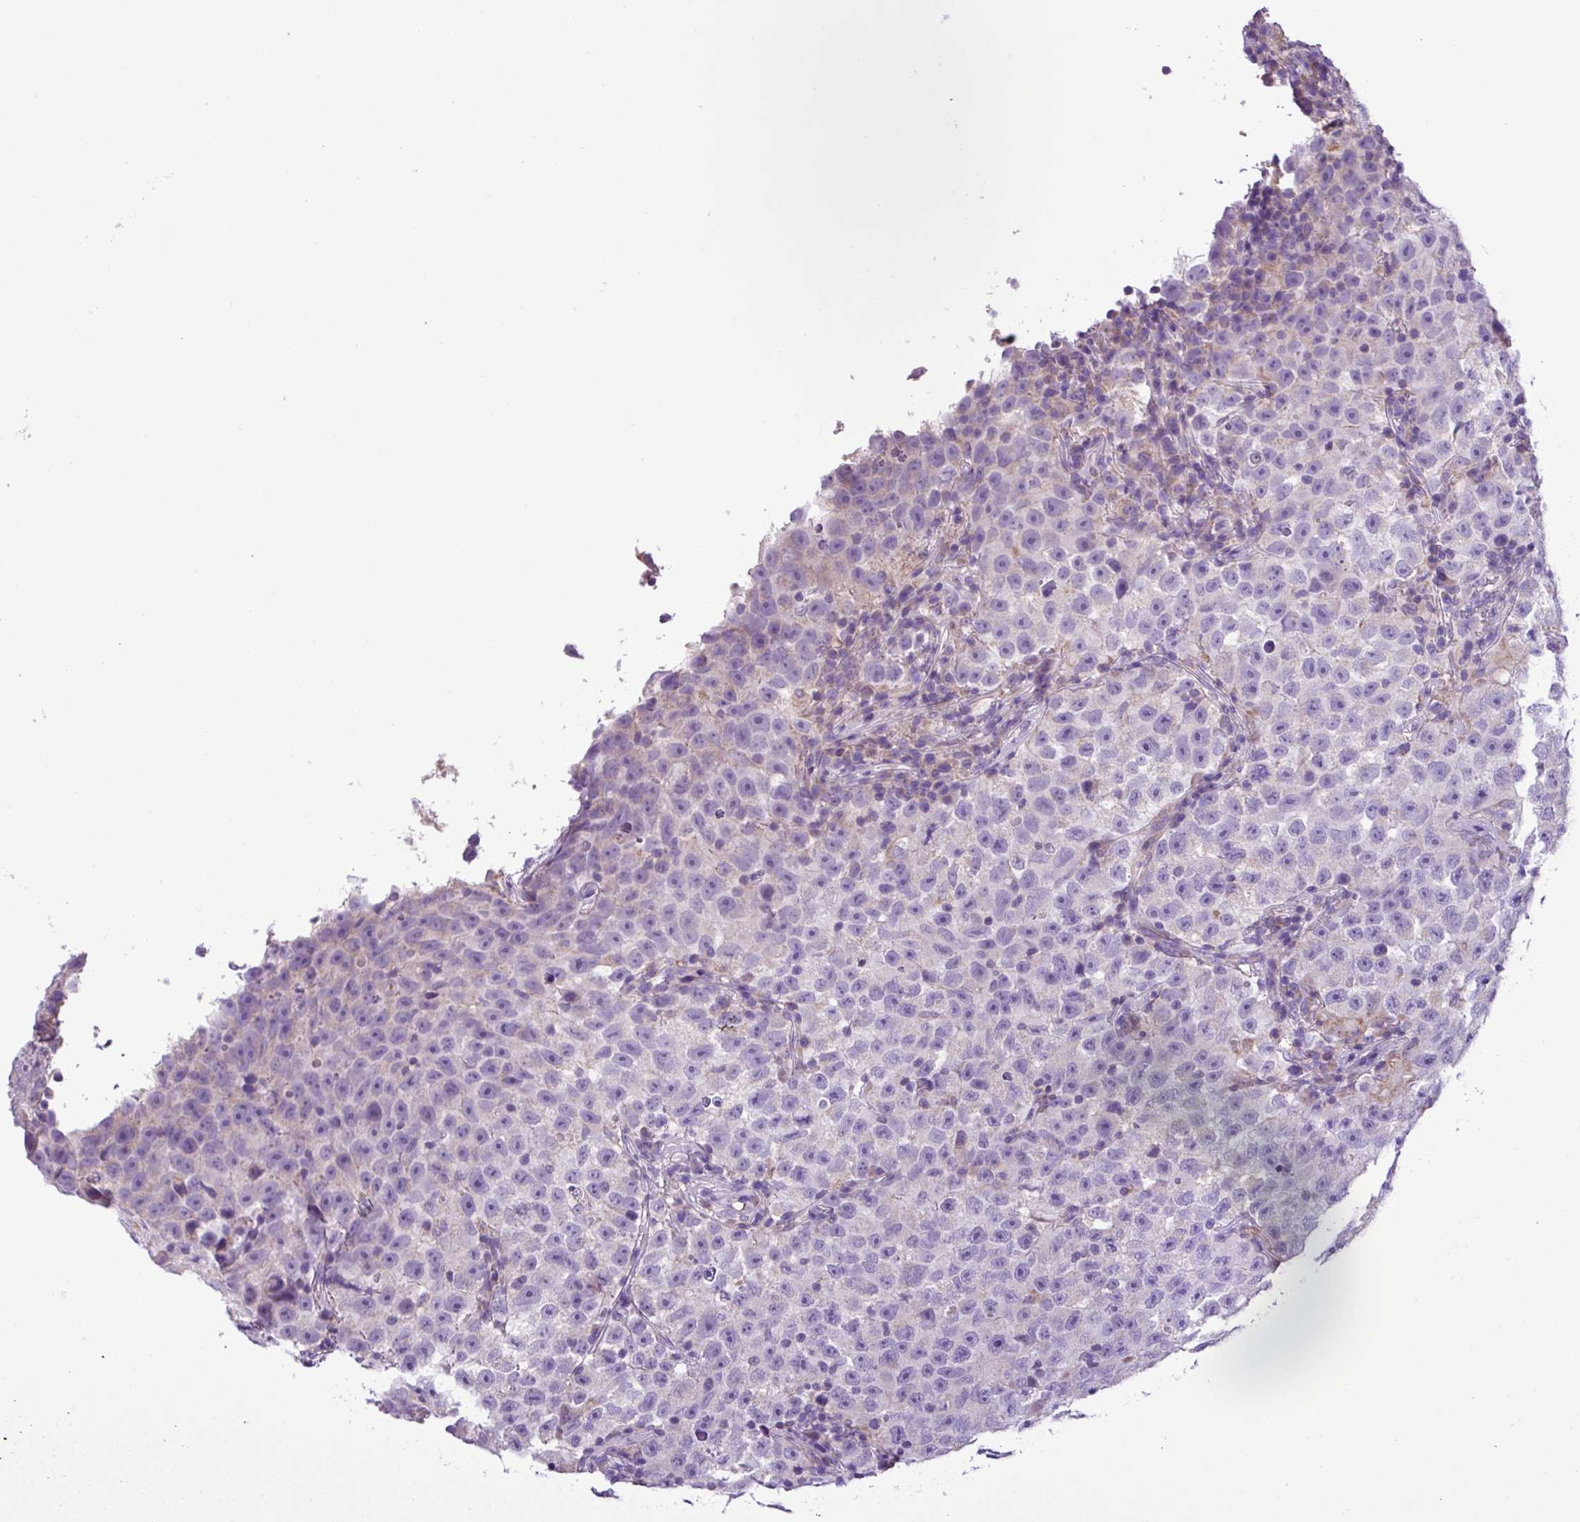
{"staining": {"intensity": "negative", "quantity": "none", "location": "none"}, "tissue": "testis cancer", "cell_type": "Tumor cells", "image_type": "cancer", "snomed": [{"axis": "morphology", "description": "Seminoma, NOS"}, {"axis": "topography", "description": "Testis"}], "caption": "This histopathology image is of seminoma (testis) stained with immunohistochemistry (IHC) to label a protein in brown with the nuclei are counter-stained blue. There is no expression in tumor cells.", "gene": "FAM183A", "patient": {"sex": "male", "age": 22}}